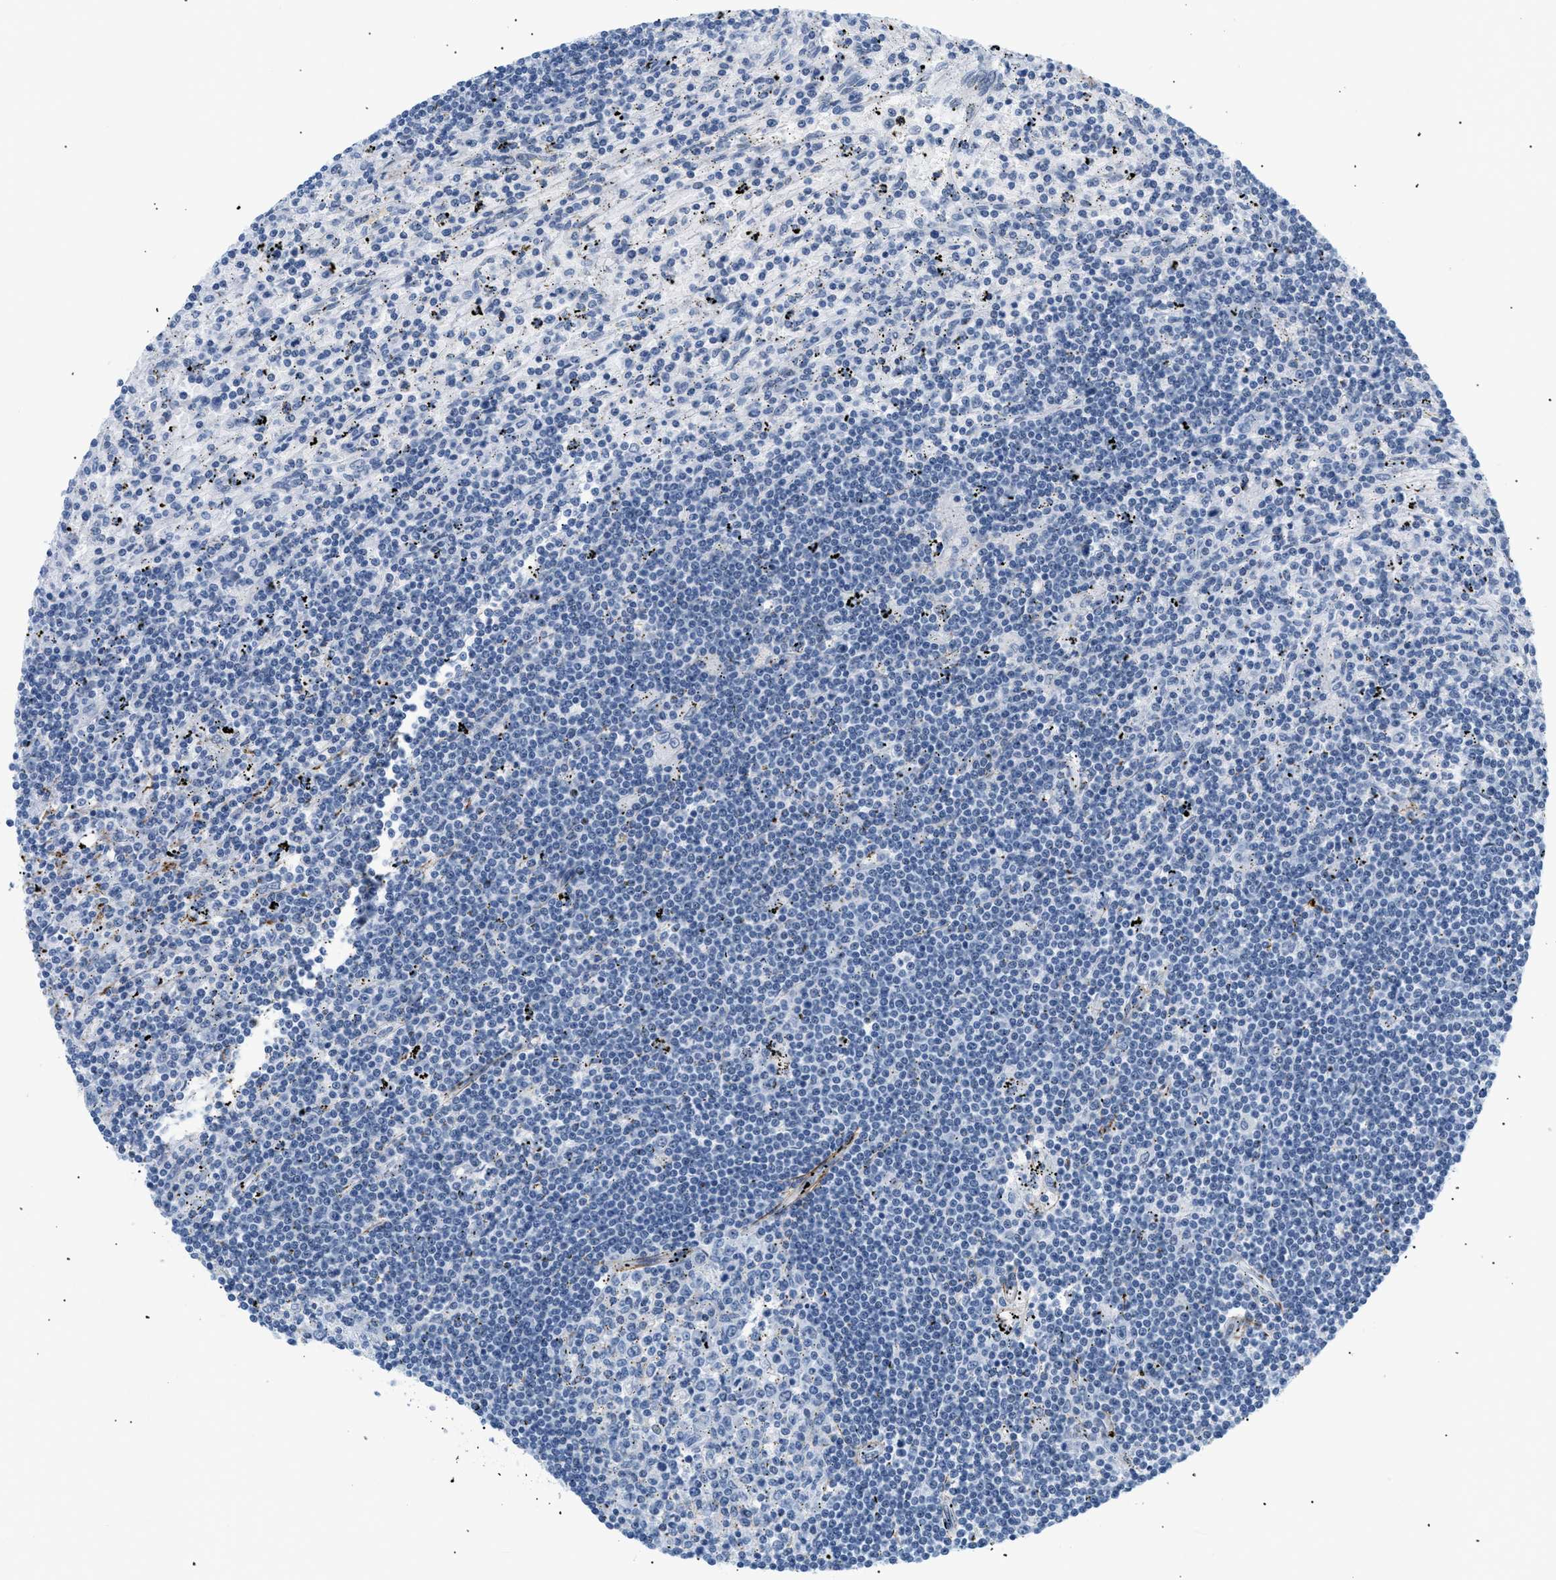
{"staining": {"intensity": "negative", "quantity": "none", "location": "none"}, "tissue": "lymphoma", "cell_type": "Tumor cells", "image_type": "cancer", "snomed": [{"axis": "morphology", "description": "Malignant lymphoma, non-Hodgkin's type, Low grade"}, {"axis": "topography", "description": "Spleen"}], "caption": "DAB (3,3'-diaminobenzidine) immunohistochemical staining of lymphoma displays no significant expression in tumor cells. The staining was performed using DAB to visualize the protein expression in brown, while the nuclei were stained in blue with hematoxylin (Magnification: 20x).", "gene": "ELN", "patient": {"sex": "male", "age": 76}}